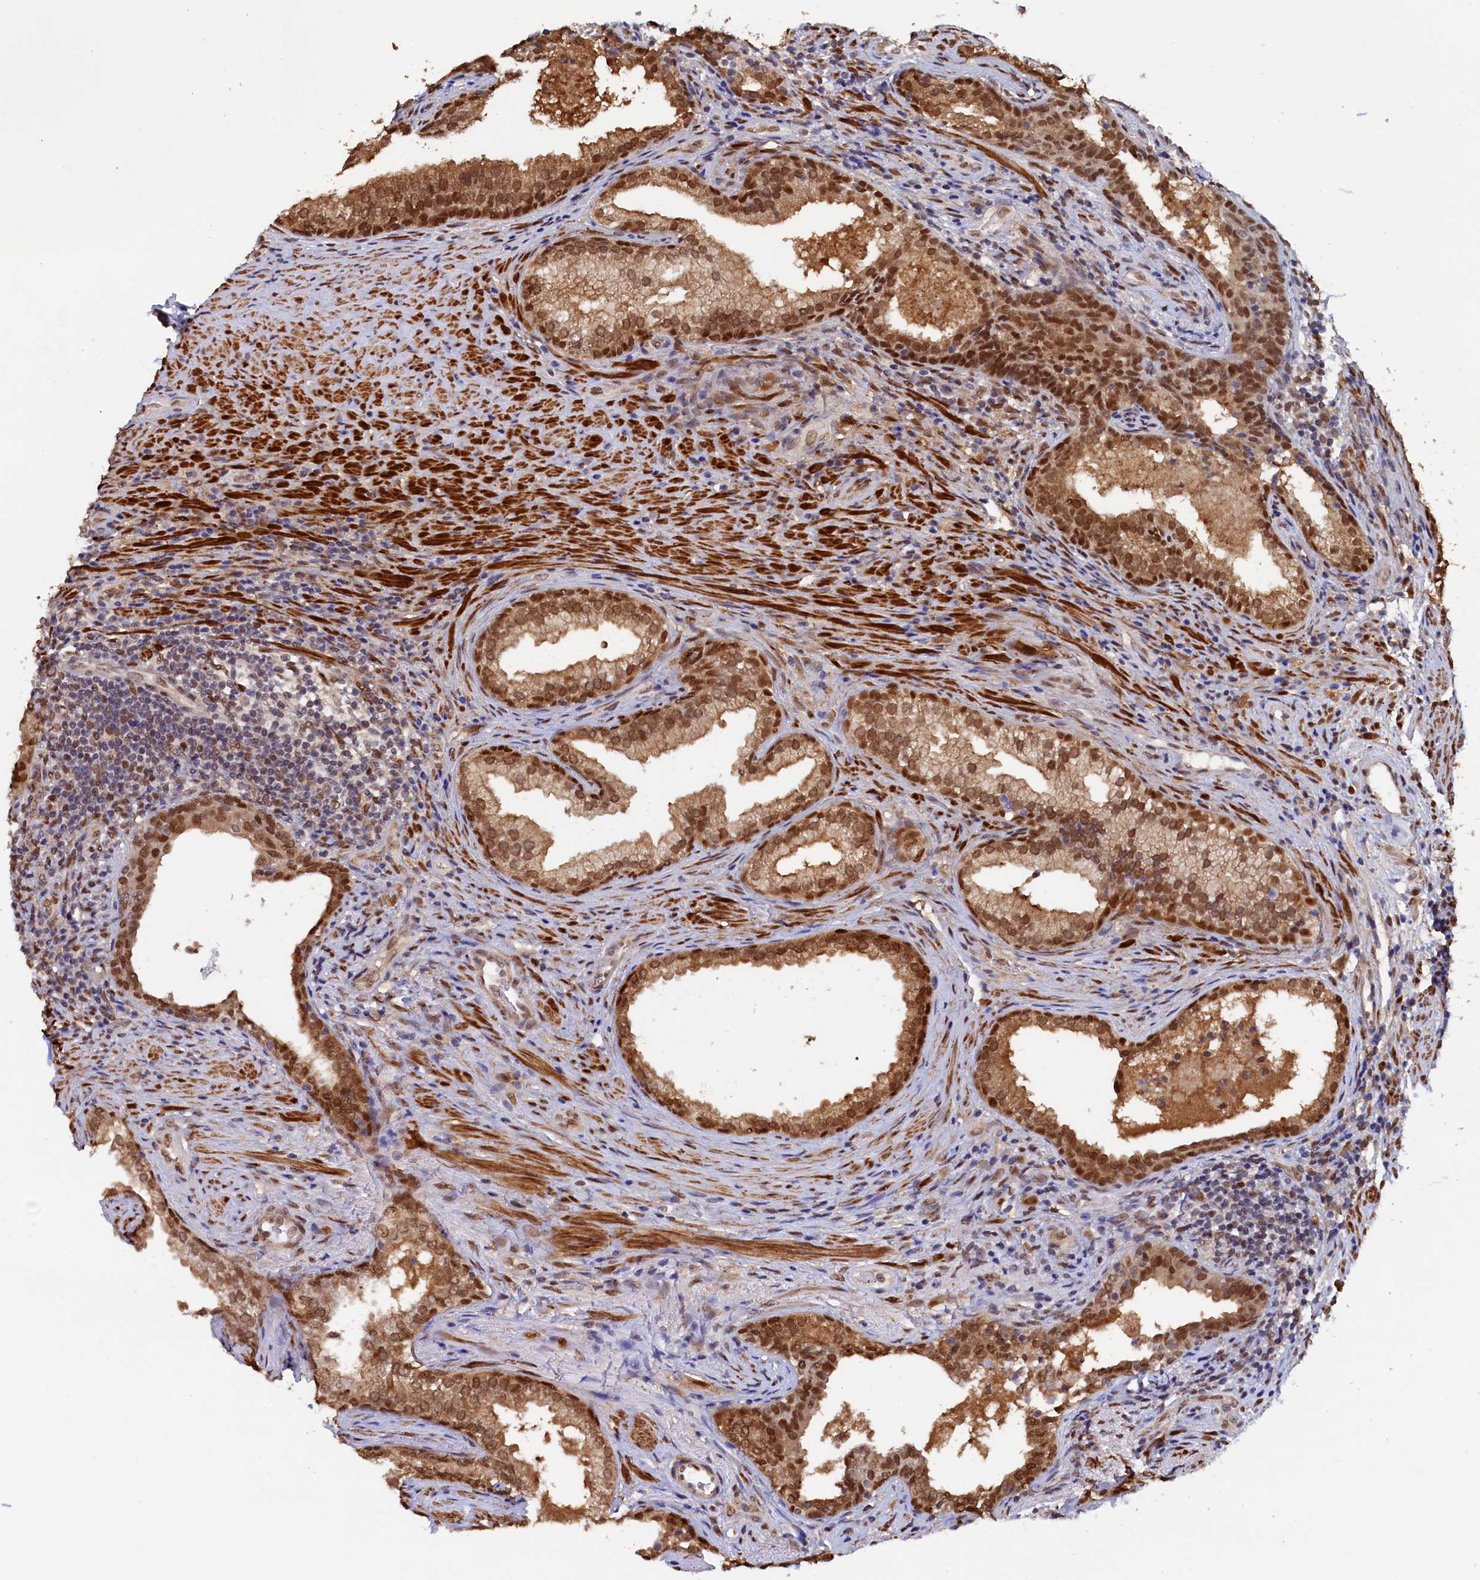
{"staining": {"intensity": "moderate", "quantity": ">75%", "location": "cytoplasmic/membranous,nuclear"}, "tissue": "prostate", "cell_type": "Glandular cells", "image_type": "normal", "snomed": [{"axis": "morphology", "description": "Normal tissue, NOS"}, {"axis": "topography", "description": "Prostate"}], "caption": "Immunohistochemistry micrograph of normal prostate: prostate stained using immunohistochemistry (IHC) shows medium levels of moderate protein expression localized specifically in the cytoplasmic/membranous,nuclear of glandular cells, appearing as a cytoplasmic/membranous,nuclear brown color.", "gene": "AHCY", "patient": {"sex": "male", "age": 76}}